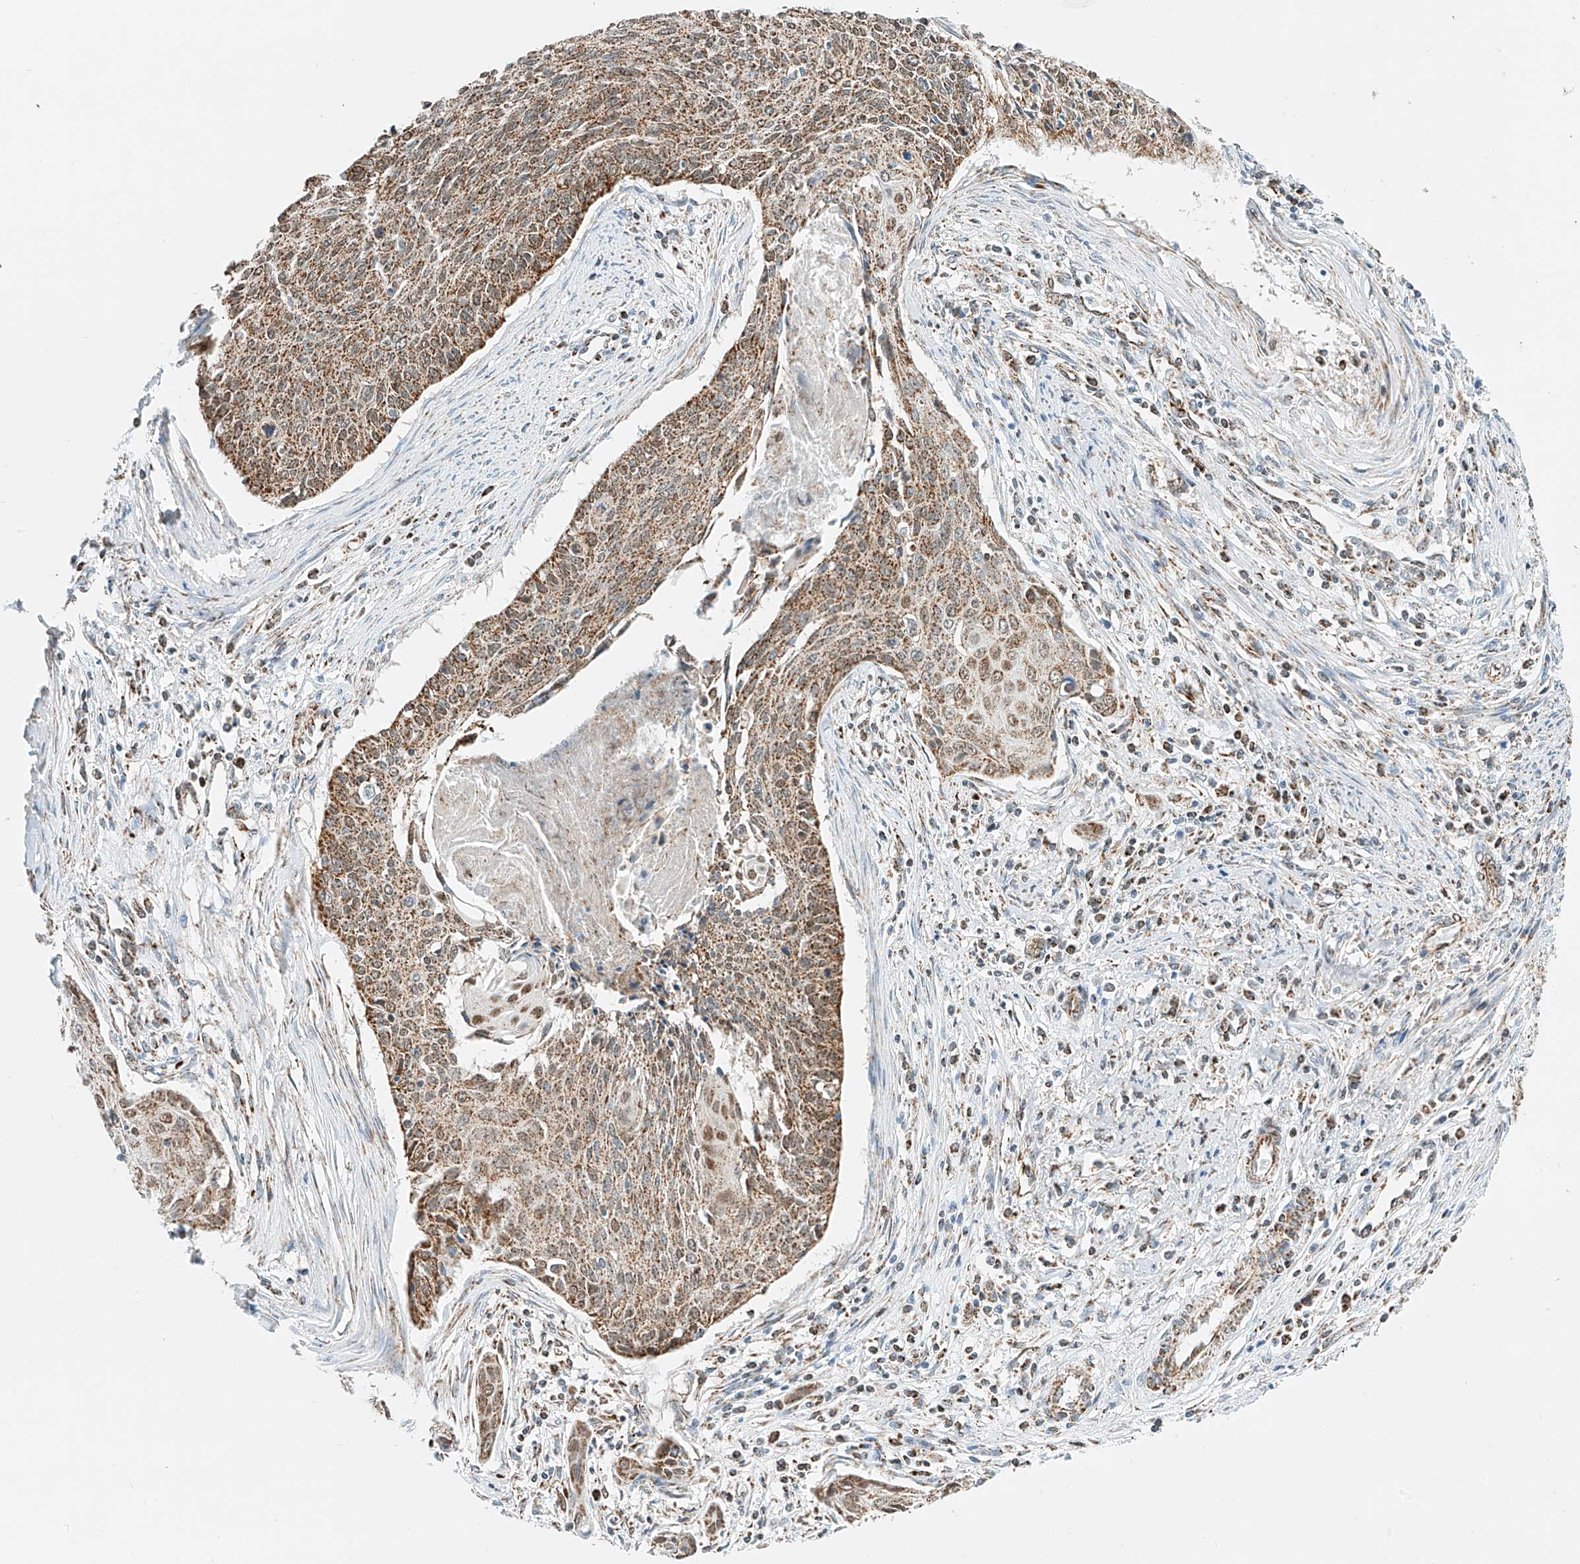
{"staining": {"intensity": "moderate", "quantity": ">75%", "location": "cytoplasmic/membranous,nuclear"}, "tissue": "cervical cancer", "cell_type": "Tumor cells", "image_type": "cancer", "snomed": [{"axis": "morphology", "description": "Squamous cell carcinoma, NOS"}, {"axis": "topography", "description": "Cervix"}], "caption": "The photomicrograph shows staining of squamous cell carcinoma (cervical), revealing moderate cytoplasmic/membranous and nuclear protein expression (brown color) within tumor cells. The staining was performed using DAB (3,3'-diaminobenzidine) to visualize the protein expression in brown, while the nuclei were stained in blue with hematoxylin (Magnification: 20x).", "gene": "PPA2", "patient": {"sex": "female", "age": 55}}